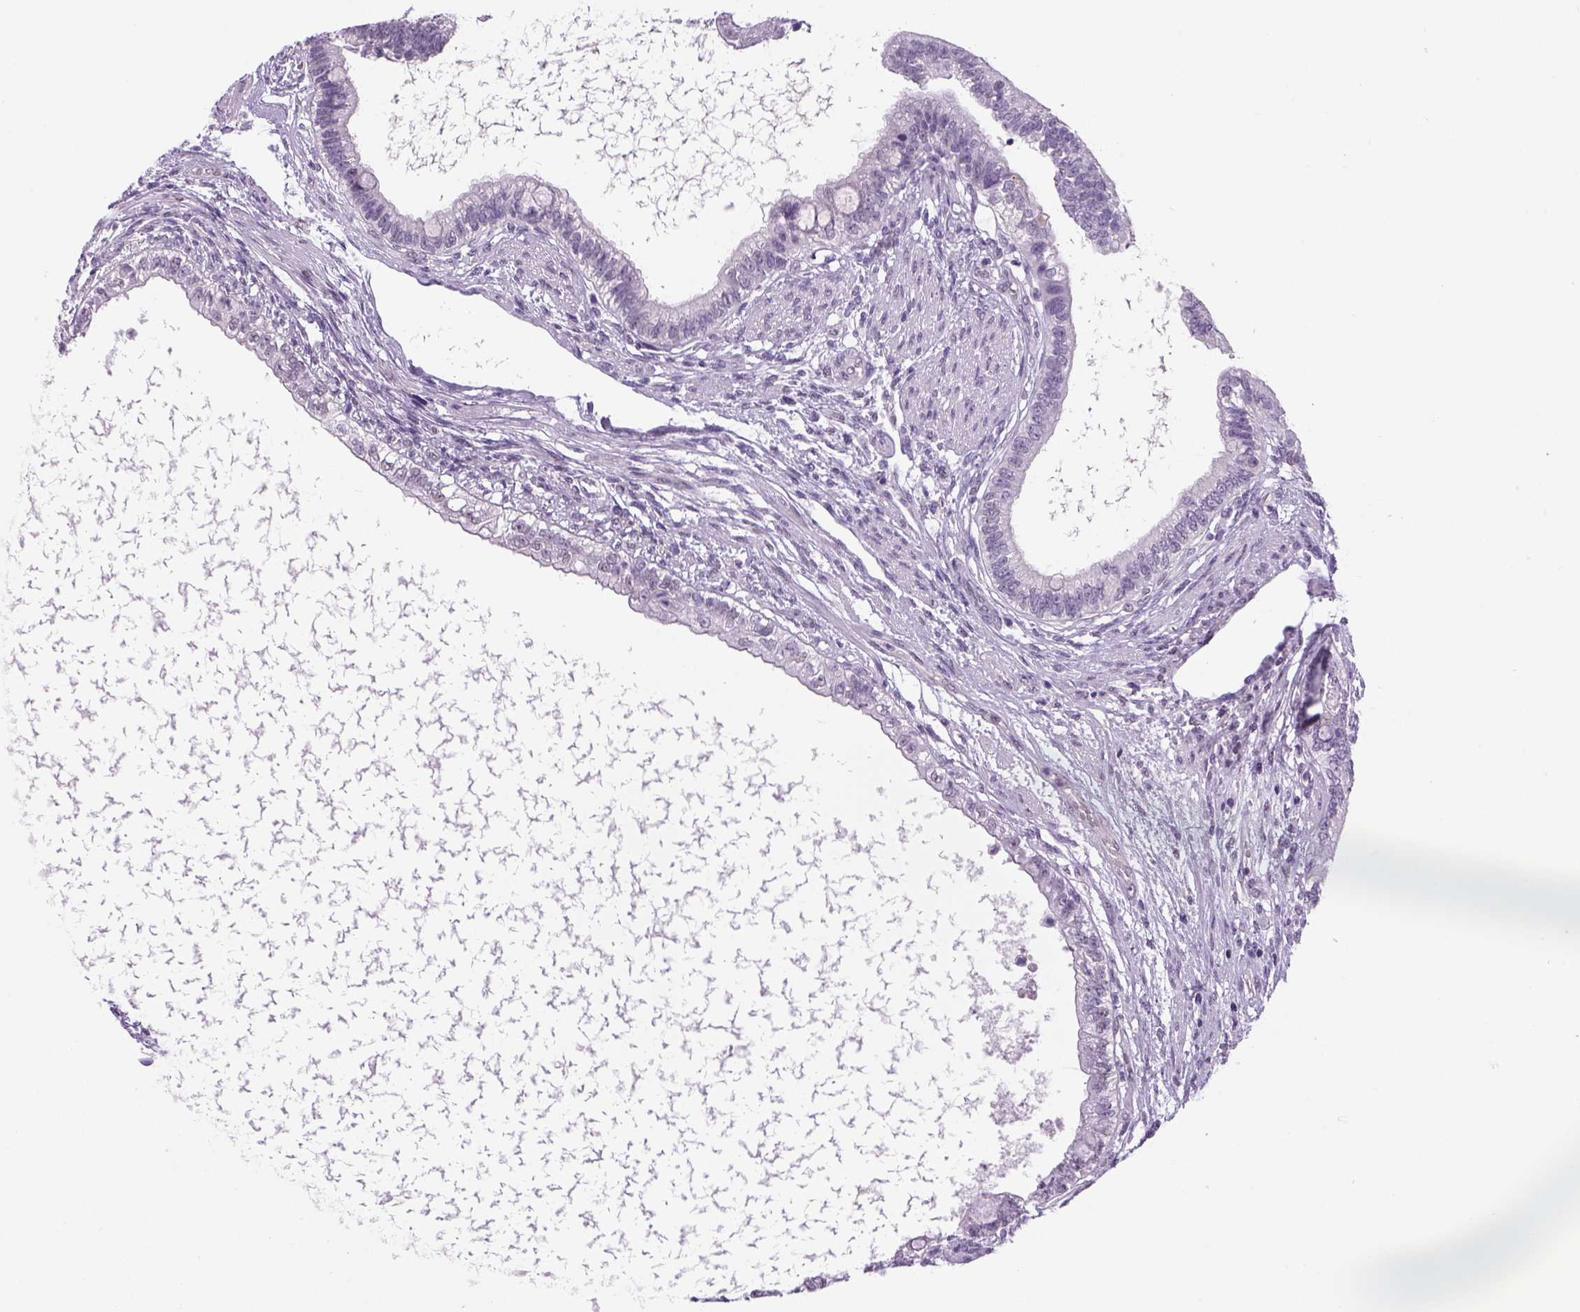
{"staining": {"intensity": "negative", "quantity": "none", "location": "none"}, "tissue": "testis cancer", "cell_type": "Tumor cells", "image_type": "cancer", "snomed": [{"axis": "morphology", "description": "Carcinoma, Embryonal, NOS"}, {"axis": "topography", "description": "Testis"}], "caption": "This is an immunohistochemistry photomicrograph of testis embryonal carcinoma. There is no staining in tumor cells.", "gene": "DBH", "patient": {"sex": "male", "age": 26}}